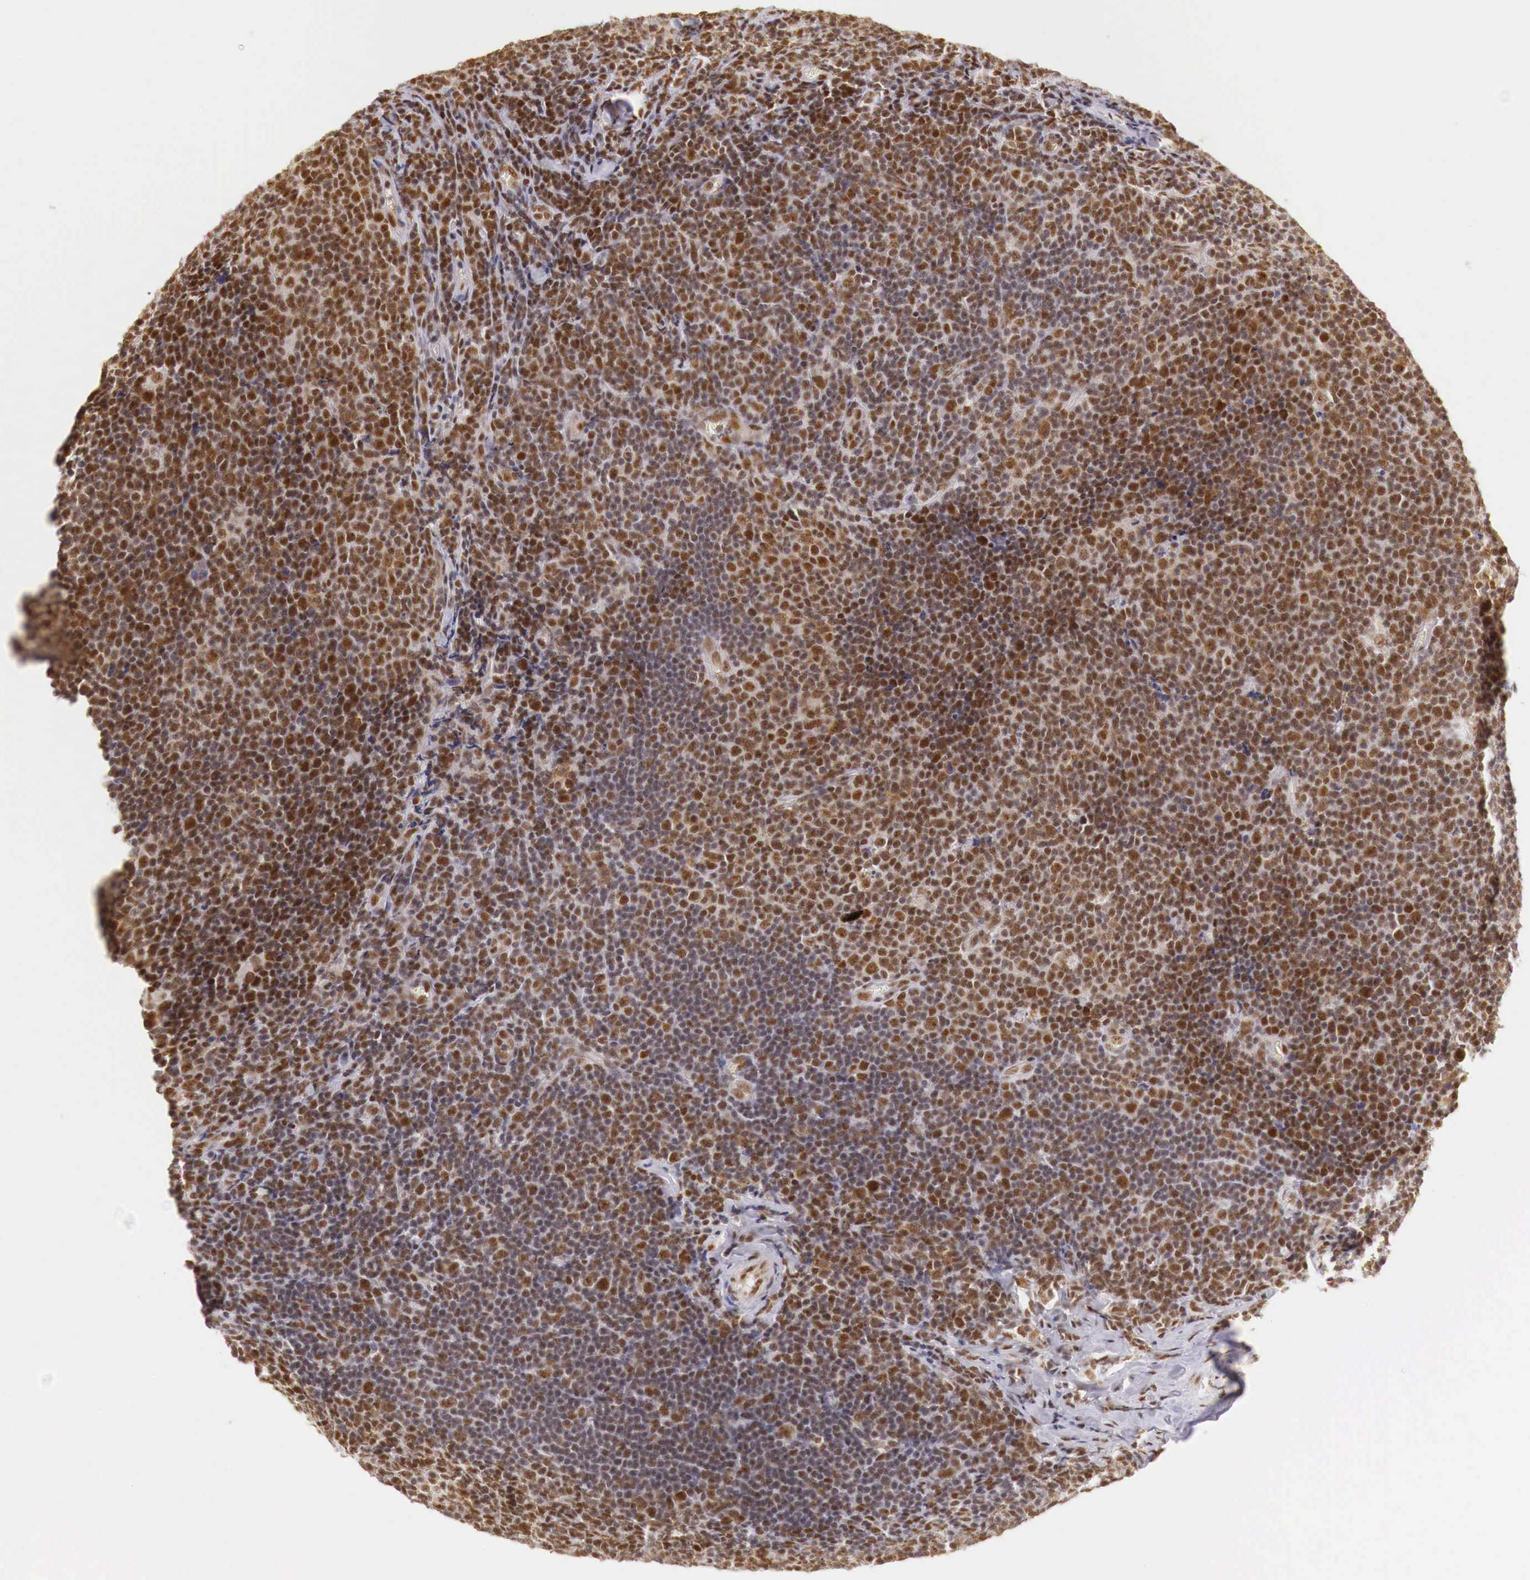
{"staining": {"intensity": "strong", "quantity": ">75%", "location": "cytoplasmic/membranous,nuclear"}, "tissue": "lymphoma", "cell_type": "Tumor cells", "image_type": "cancer", "snomed": [{"axis": "morphology", "description": "Malignant lymphoma, non-Hodgkin's type, Low grade"}, {"axis": "topography", "description": "Lymph node"}], "caption": "This is an image of immunohistochemistry (IHC) staining of low-grade malignant lymphoma, non-Hodgkin's type, which shows strong expression in the cytoplasmic/membranous and nuclear of tumor cells.", "gene": "GPKOW", "patient": {"sex": "male", "age": 74}}